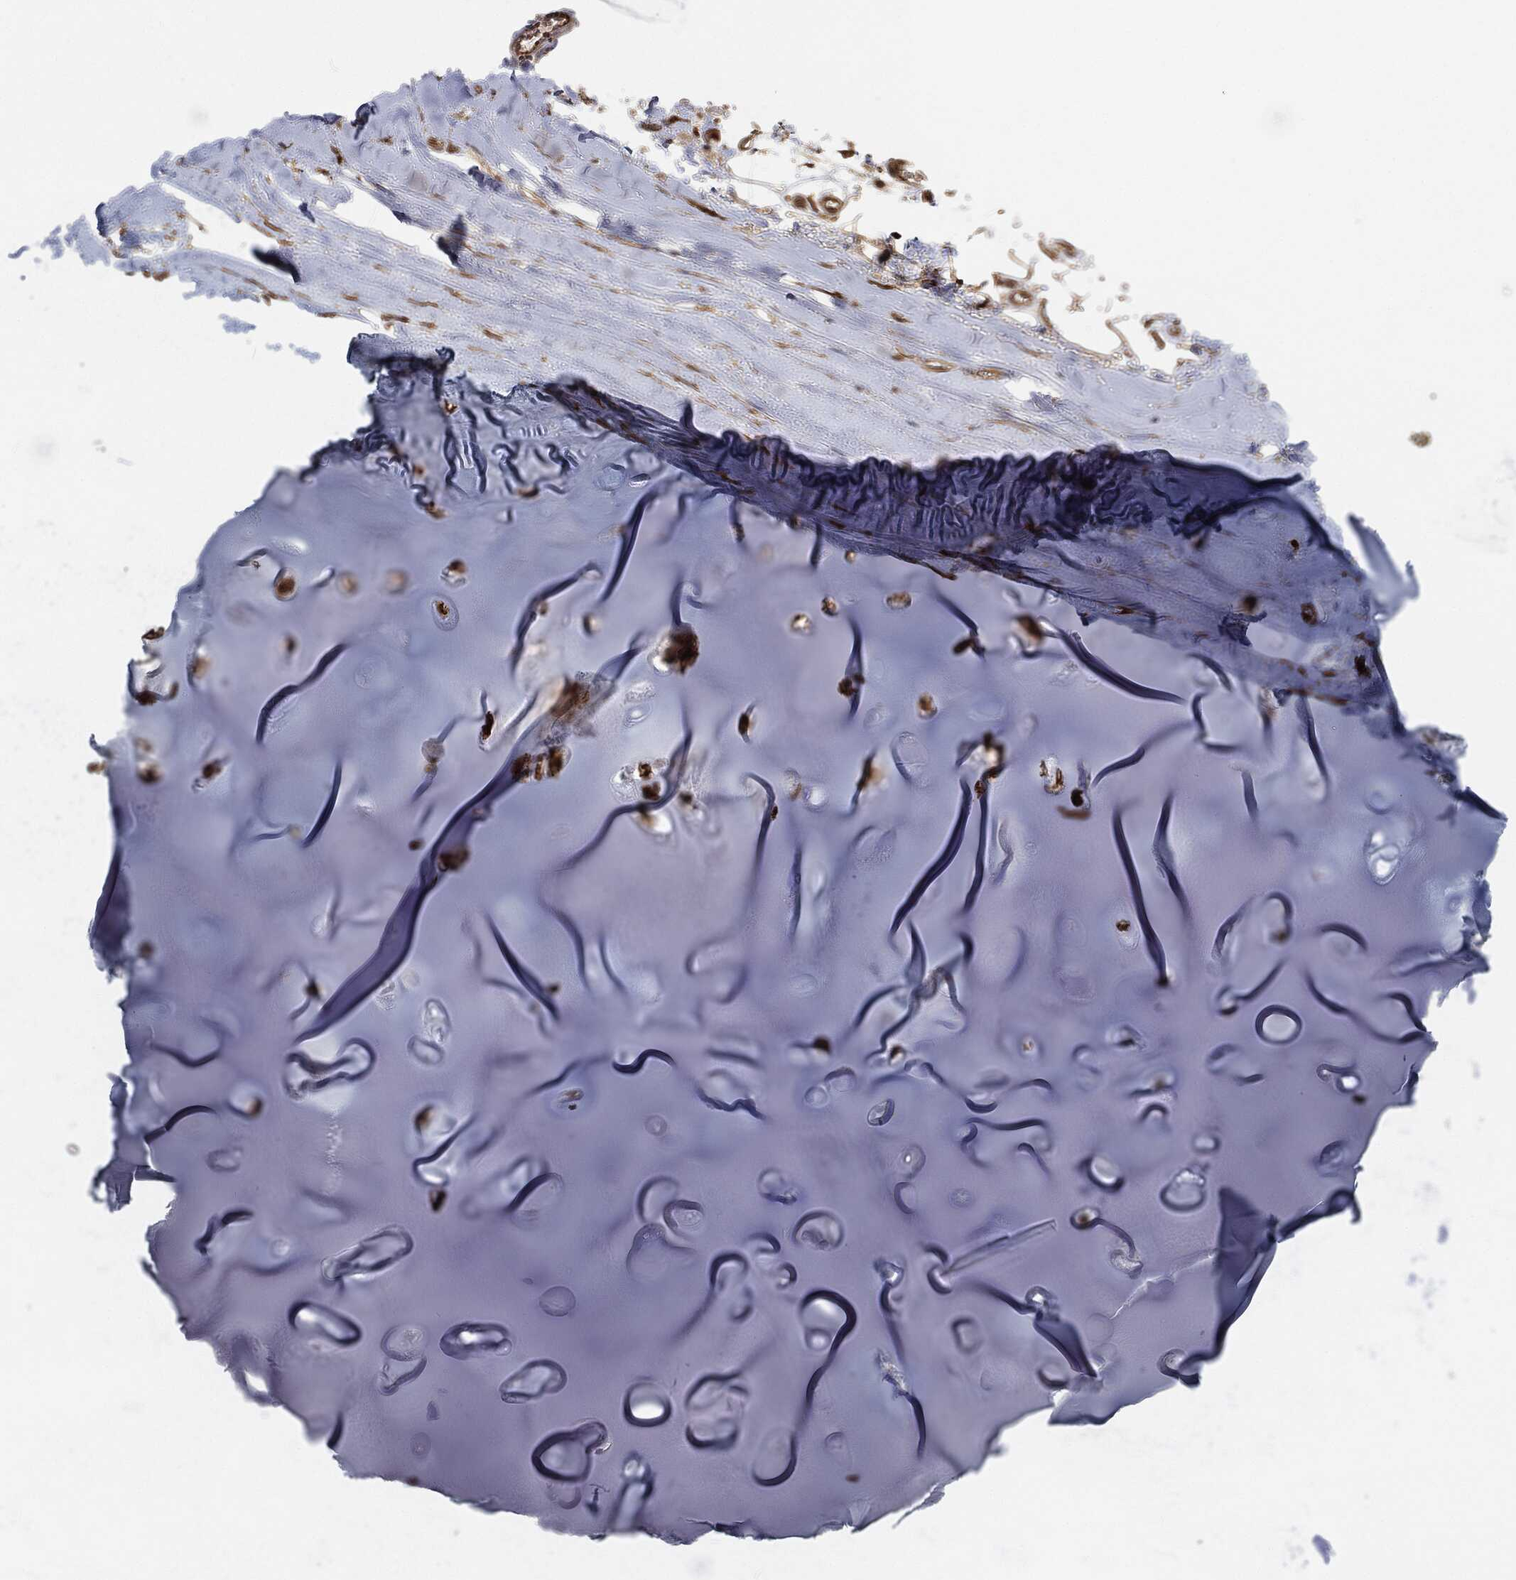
{"staining": {"intensity": "moderate", "quantity": ">75%", "location": "cytoplasmic/membranous"}, "tissue": "adipose tissue", "cell_type": "Adipocytes", "image_type": "normal", "snomed": [{"axis": "morphology", "description": "Normal tissue, NOS"}, {"axis": "topography", "description": "Cartilage tissue"}], "caption": "An IHC image of benign tissue is shown. Protein staining in brown shows moderate cytoplasmic/membranous positivity in adipose tissue within adipocytes.", "gene": "RFTN1", "patient": {"sex": "male", "age": 81}}